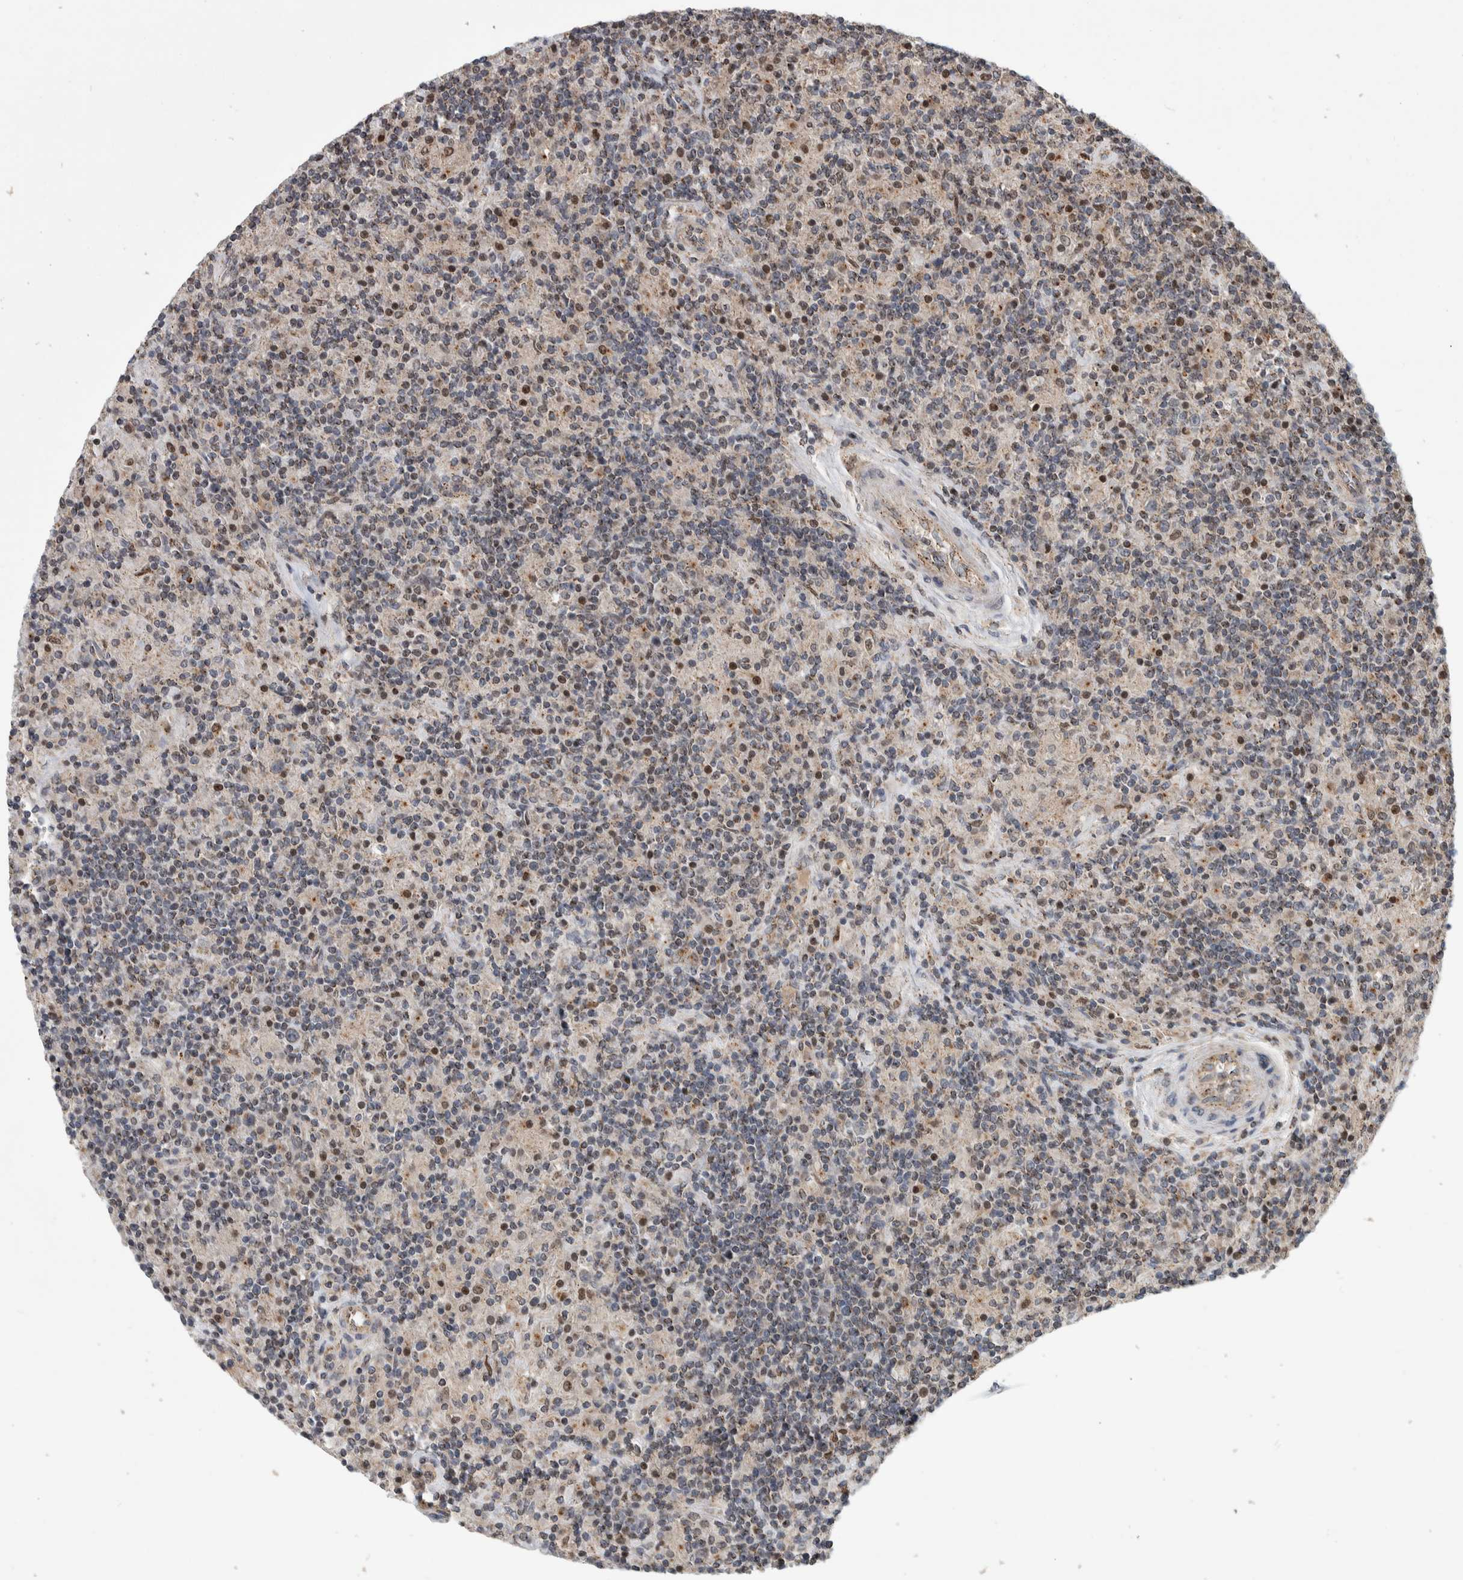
{"staining": {"intensity": "negative", "quantity": "none", "location": "none"}, "tissue": "lymphoma", "cell_type": "Tumor cells", "image_type": "cancer", "snomed": [{"axis": "morphology", "description": "Hodgkin's disease, NOS"}, {"axis": "topography", "description": "Lymph node"}], "caption": "Lymphoma was stained to show a protein in brown. There is no significant positivity in tumor cells. (Stains: DAB immunohistochemistry (IHC) with hematoxylin counter stain, Microscopy: brightfield microscopy at high magnification).", "gene": "MSL1", "patient": {"sex": "male", "age": 70}}